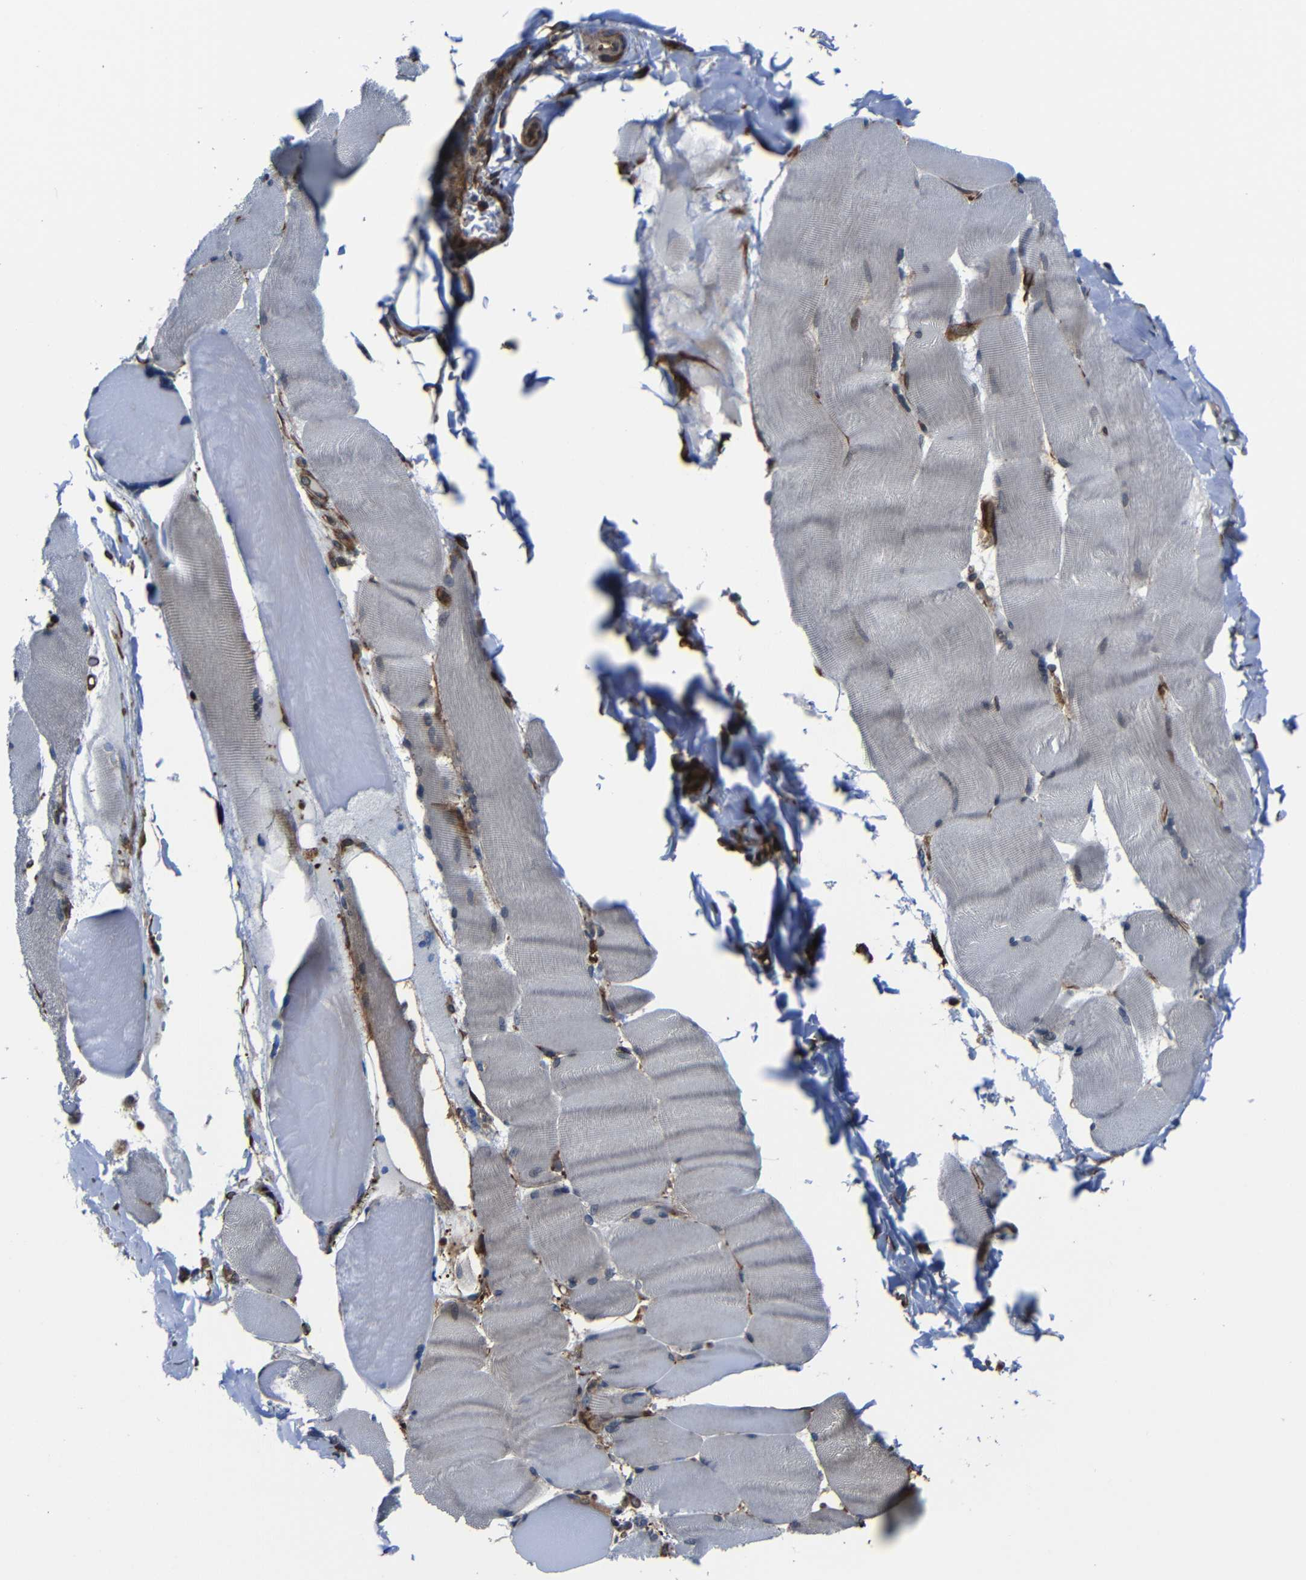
{"staining": {"intensity": "negative", "quantity": "none", "location": "none"}, "tissue": "skeletal muscle", "cell_type": "Myocytes", "image_type": "normal", "snomed": [{"axis": "morphology", "description": "Normal tissue, NOS"}, {"axis": "topography", "description": "Skin"}, {"axis": "topography", "description": "Skeletal muscle"}], "caption": "A photomicrograph of skeletal muscle stained for a protein shows no brown staining in myocytes.", "gene": "KIAA0513", "patient": {"sex": "male", "age": 83}}